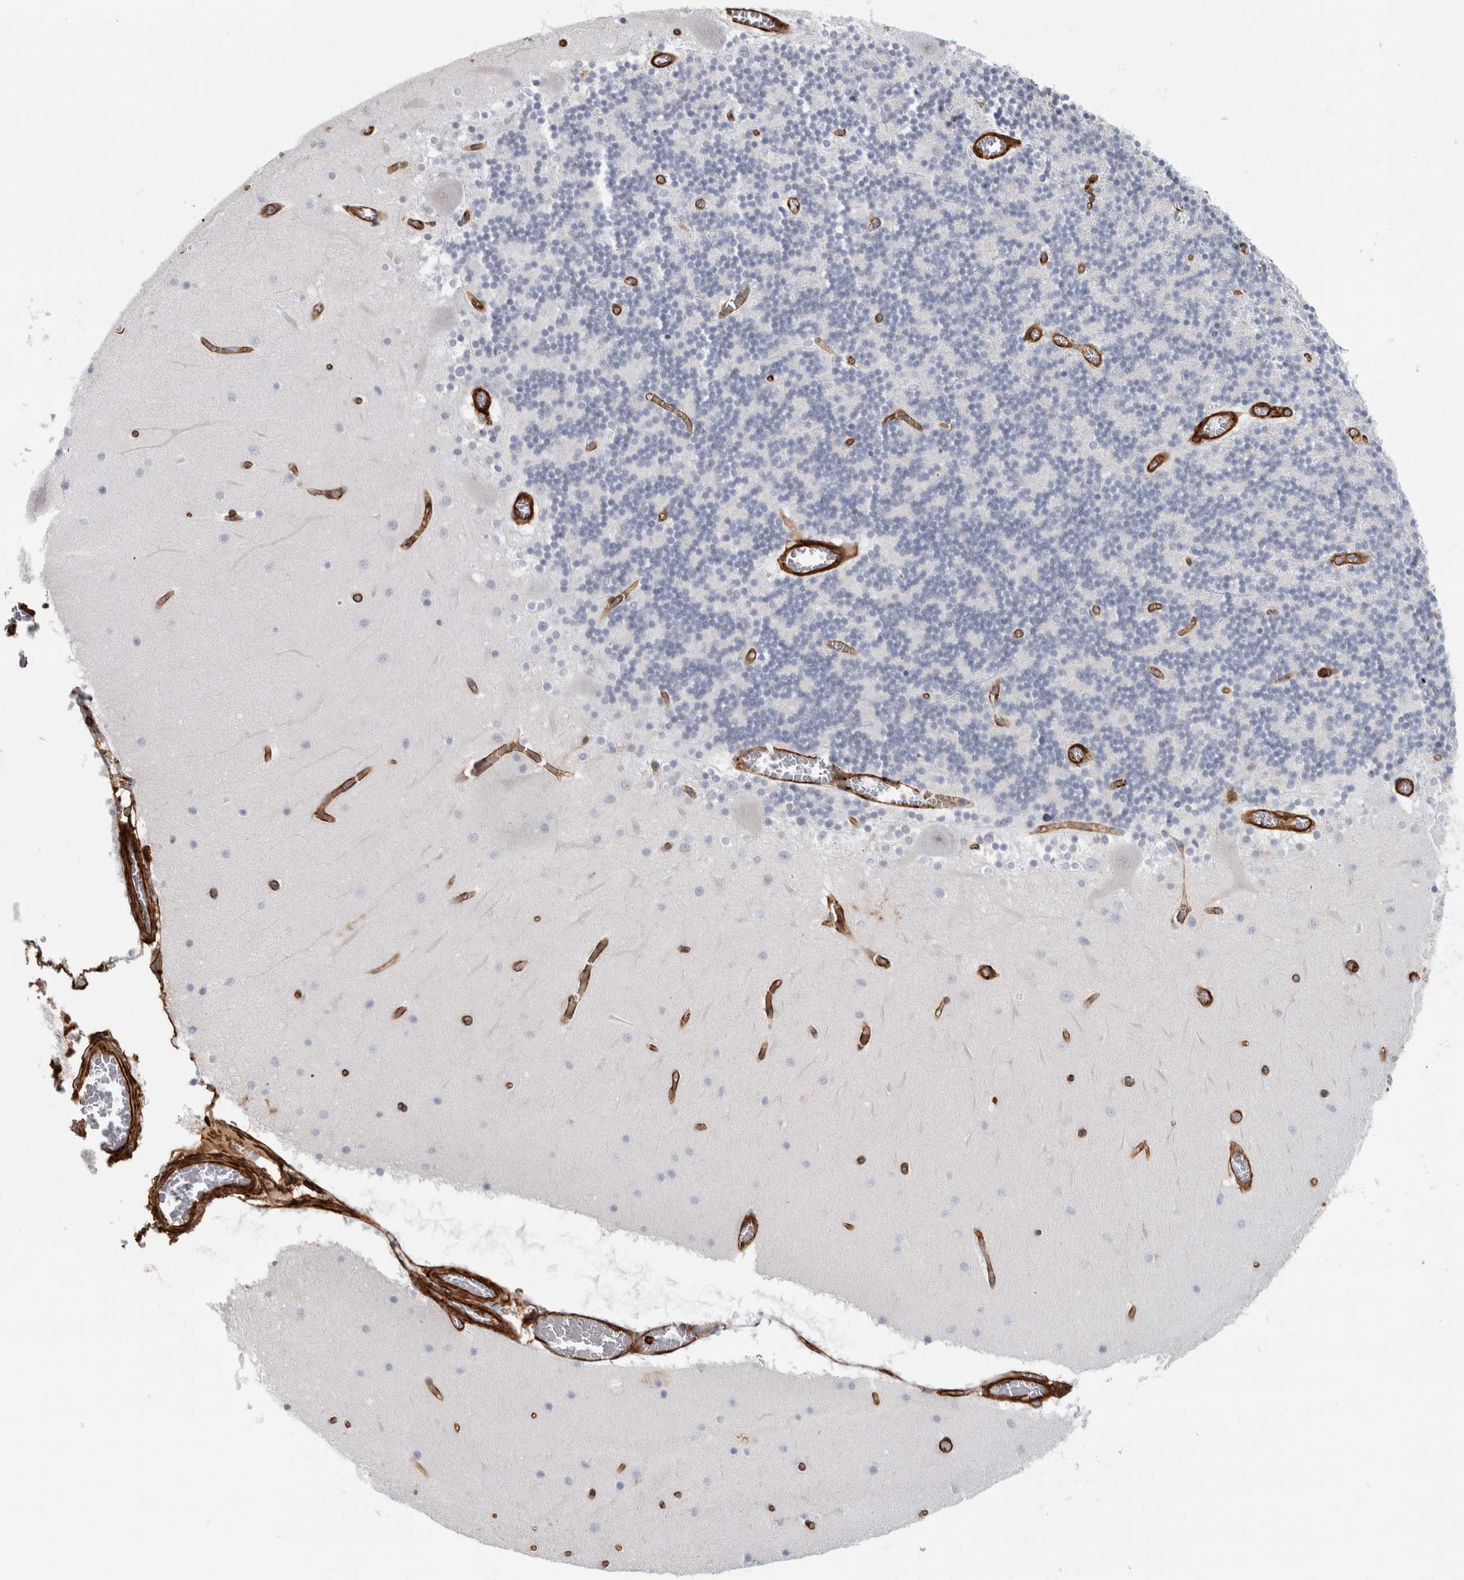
{"staining": {"intensity": "negative", "quantity": "none", "location": "none"}, "tissue": "cerebellum", "cell_type": "Cells in granular layer", "image_type": "normal", "snomed": [{"axis": "morphology", "description": "Normal tissue, NOS"}, {"axis": "topography", "description": "Cerebellum"}], "caption": "Immunohistochemistry (IHC) histopathology image of benign cerebellum: cerebellum stained with DAB (3,3'-diaminobenzidine) displays no significant protein staining in cells in granular layer.", "gene": "AHNAK", "patient": {"sex": "female", "age": 28}}